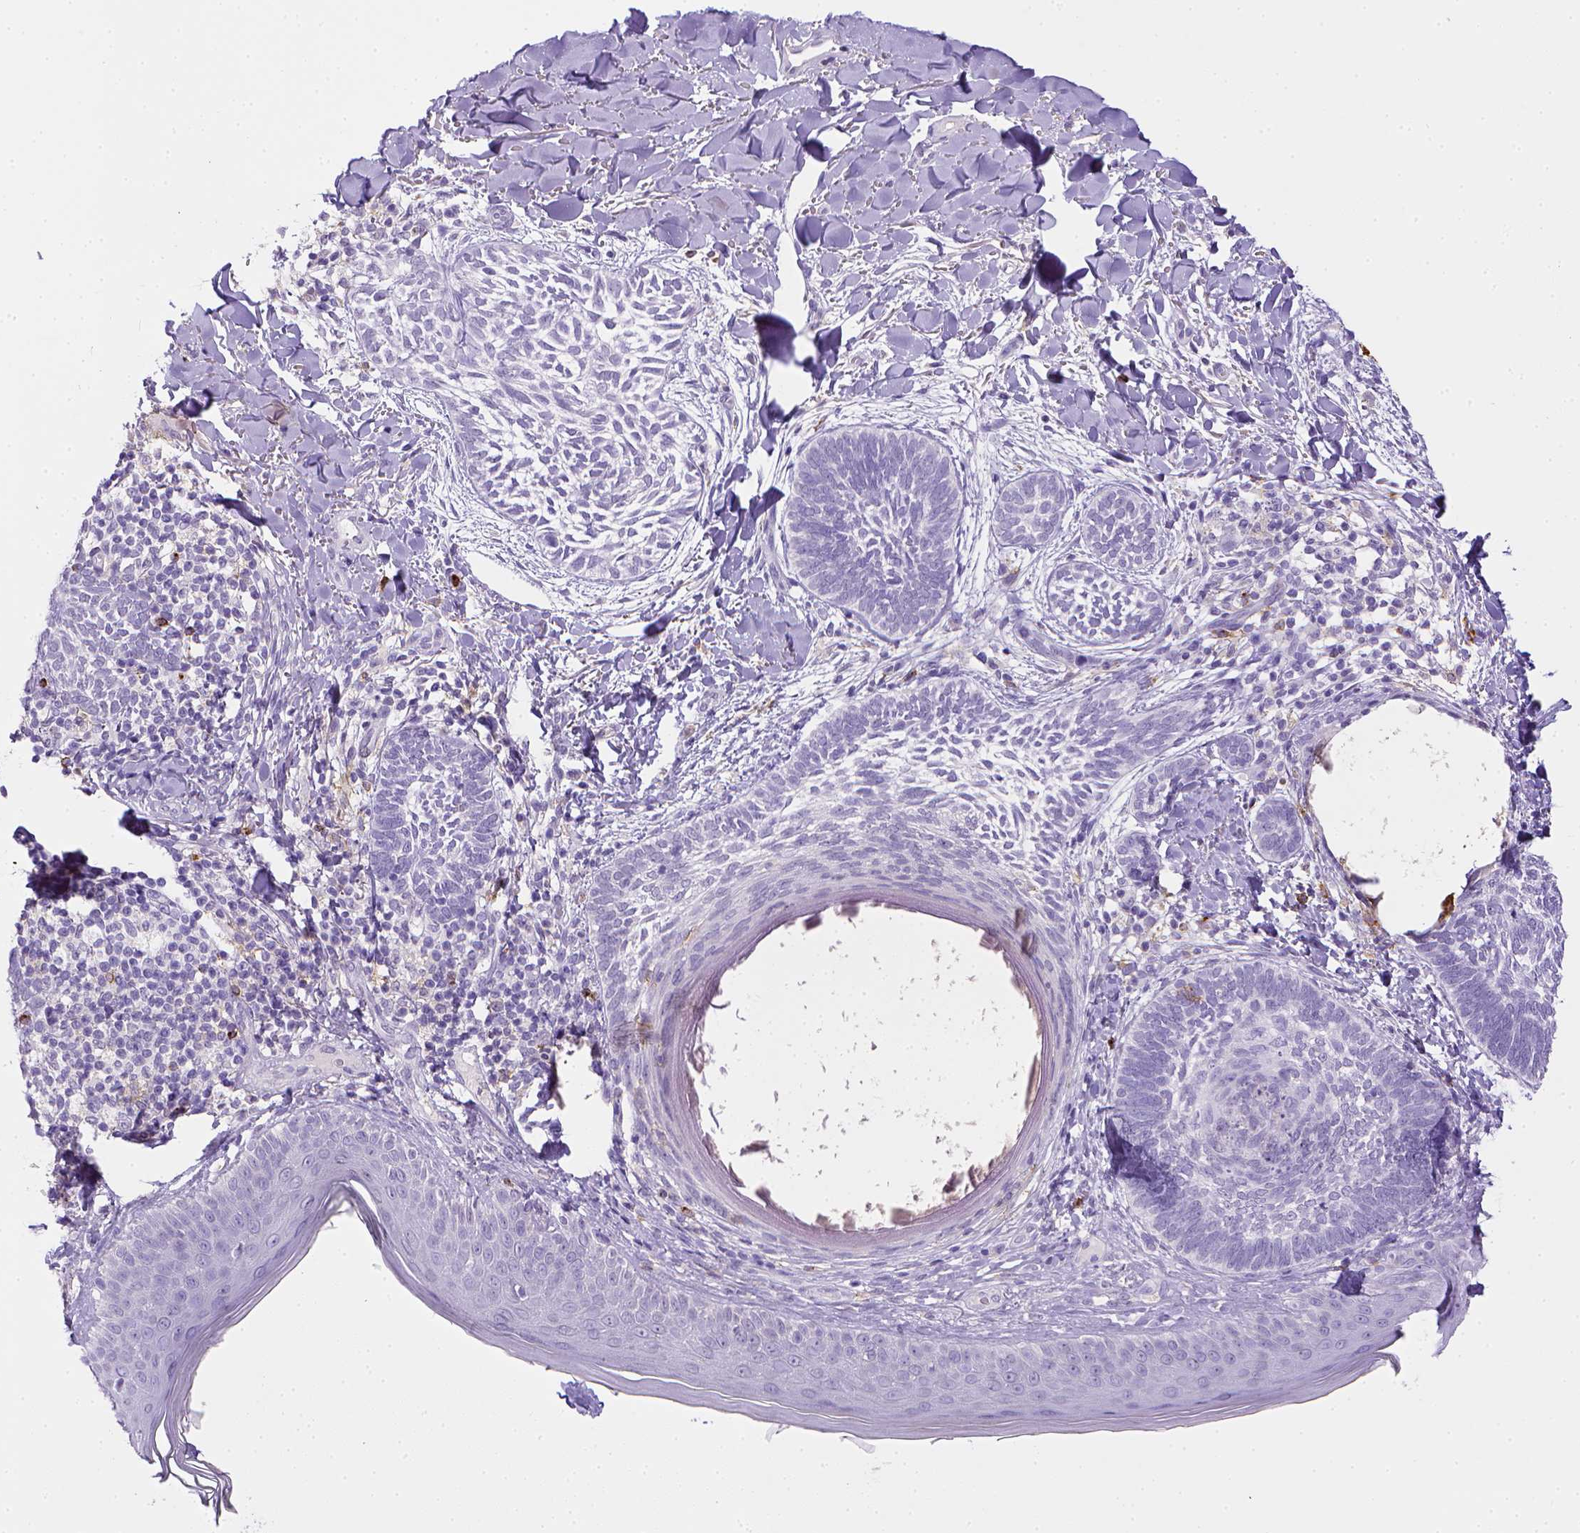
{"staining": {"intensity": "negative", "quantity": "none", "location": "none"}, "tissue": "skin cancer", "cell_type": "Tumor cells", "image_type": "cancer", "snomed": [{"axis": "morphology", "description": "Normal tissue, NOS"}, {"axis": "morphology", "description": "Basal cell carcinoma"}, {"axis": "topography", "description": "Skin"}], "caption": "Tumor cells show no significant staining in basal cell carcinoma (skin). Nuclei are stained in blue.", "gene": "ITGAM", "patient": {"sex": "male", "age": 46}}